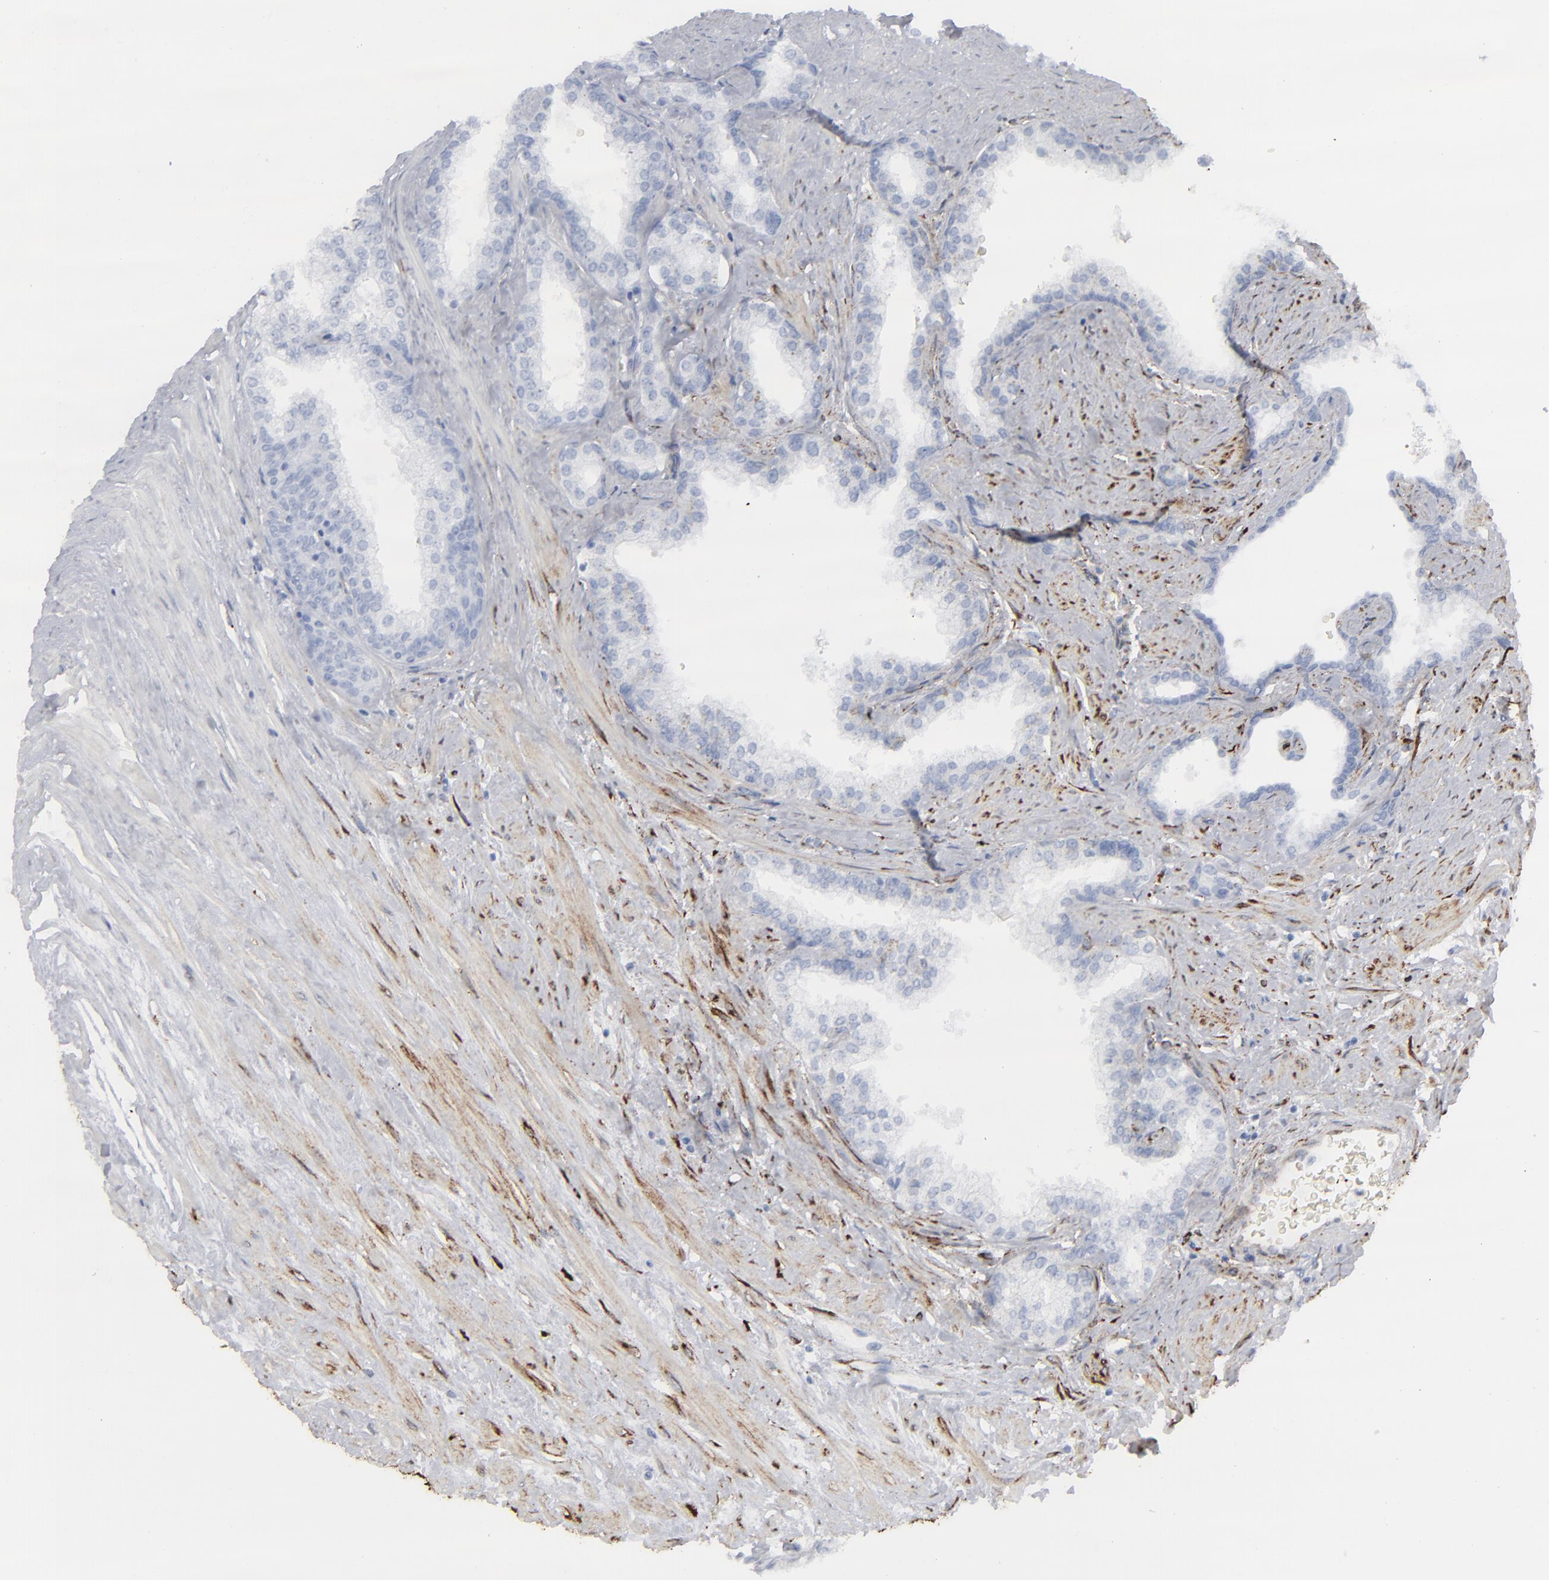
{"staining": {"intensity": "negative", "quantity": "none", "location": "none"}, "tissue": "prostate", "cell_type": "Glandular cells", "image_type": "normal", "snomed": [{"axis": "morphology", "description": "Normal tissue, NOS"}, {"axis": "topography", "description": "Prostate"}], "caption": "Immunohistochemistry of normal human prostate shows no positivity in glandular cells.", "gene": "SPARC", "patient": {"sex": "male", "age": 60}}